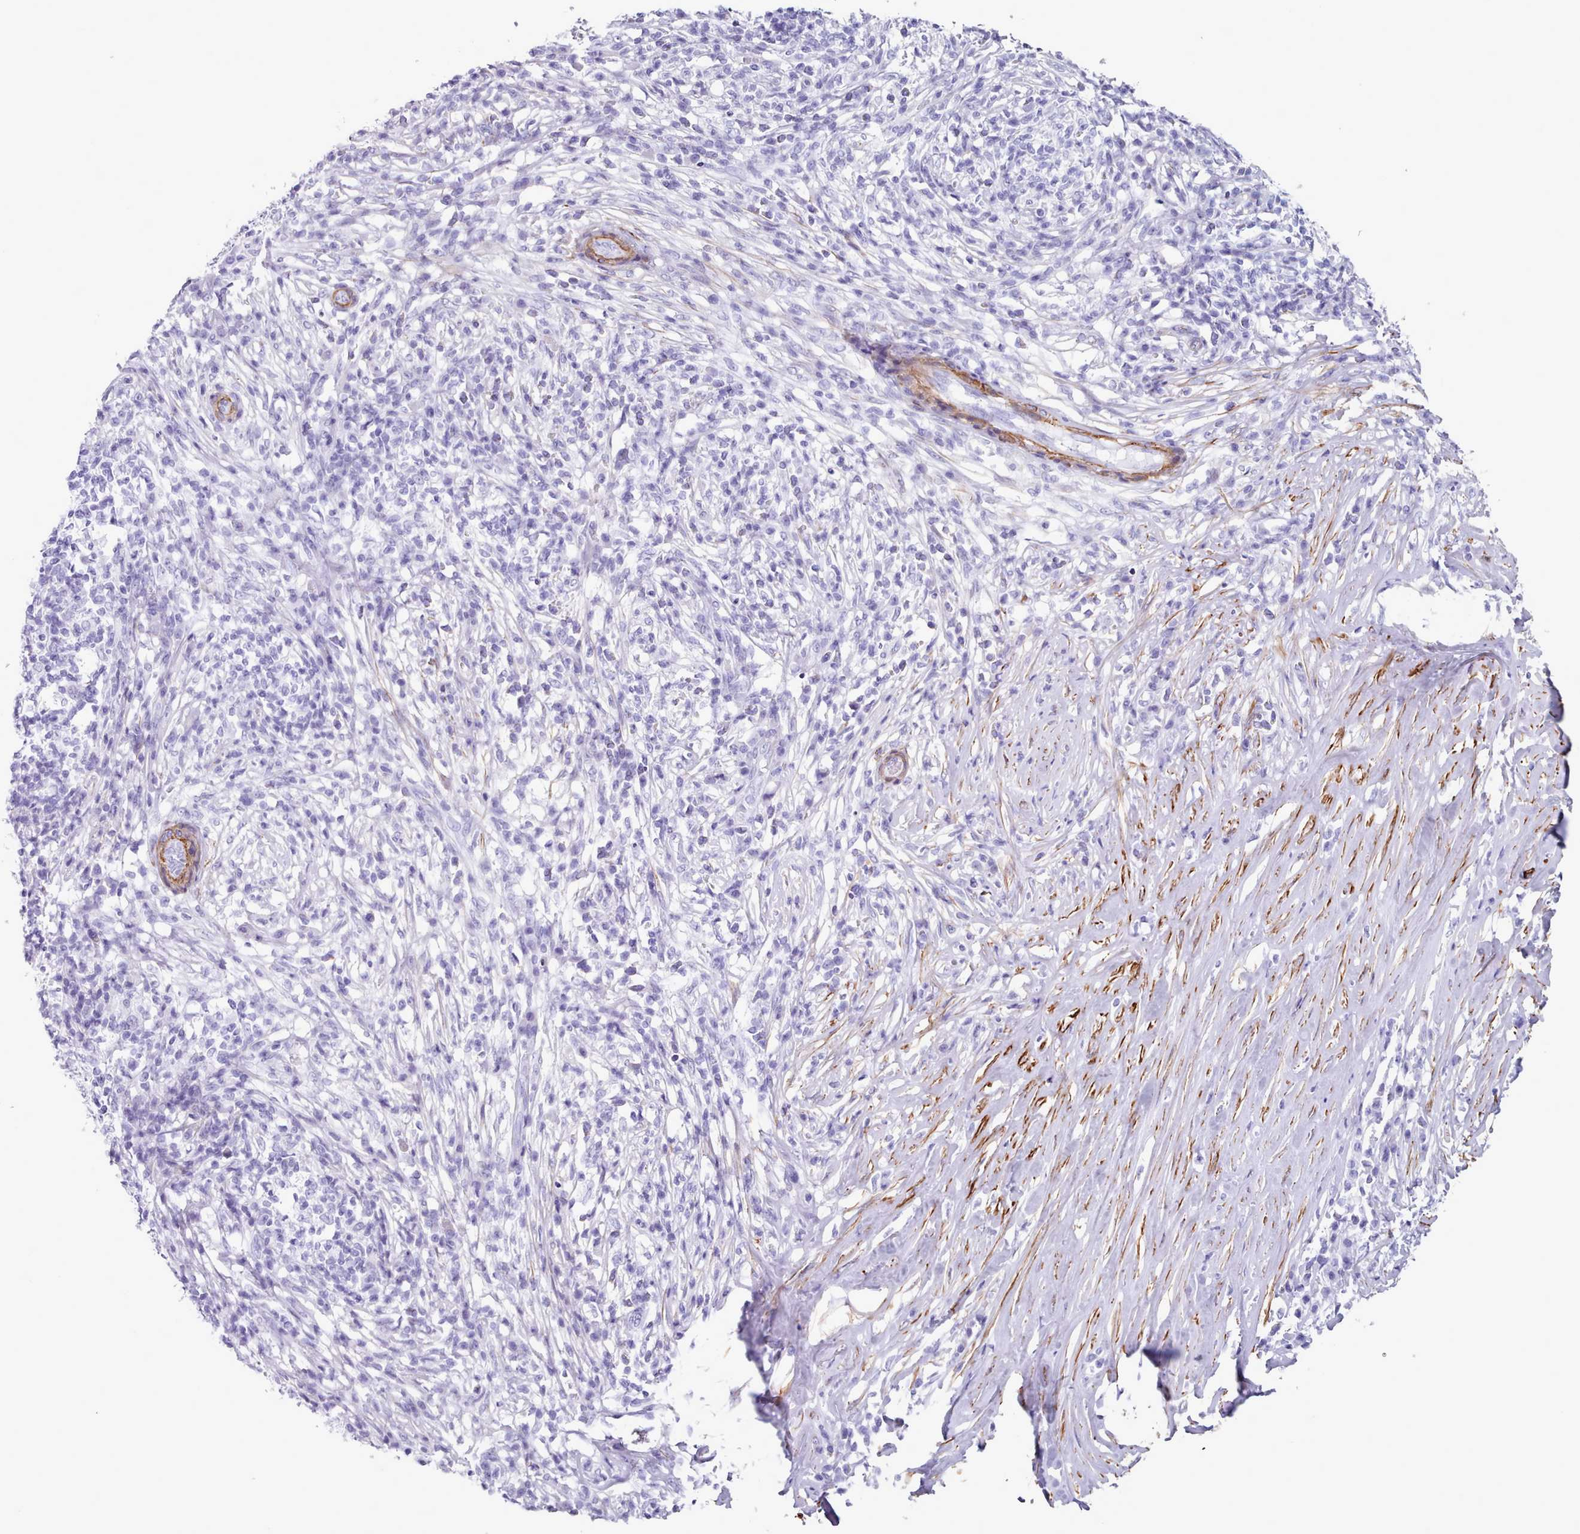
{"staining": {"intensity": "negative", "quantity": "none", "location": "none"}, "tissue": "melanoma", "cell_type": "Tumor cells", "image_type": "cancer", "snomed": [{"axis": "morphology", "description": "Malignant melanoma, NOS"}, {"axis": "topography", "description": "Skin"}], "caption": "A high-resolution photomicrograph shows IHC staining of melanoma, which exhibits no significant positivity in tumor cells.", "gene": "FPGS", "patient": {"sex": "male", "age": 66}}